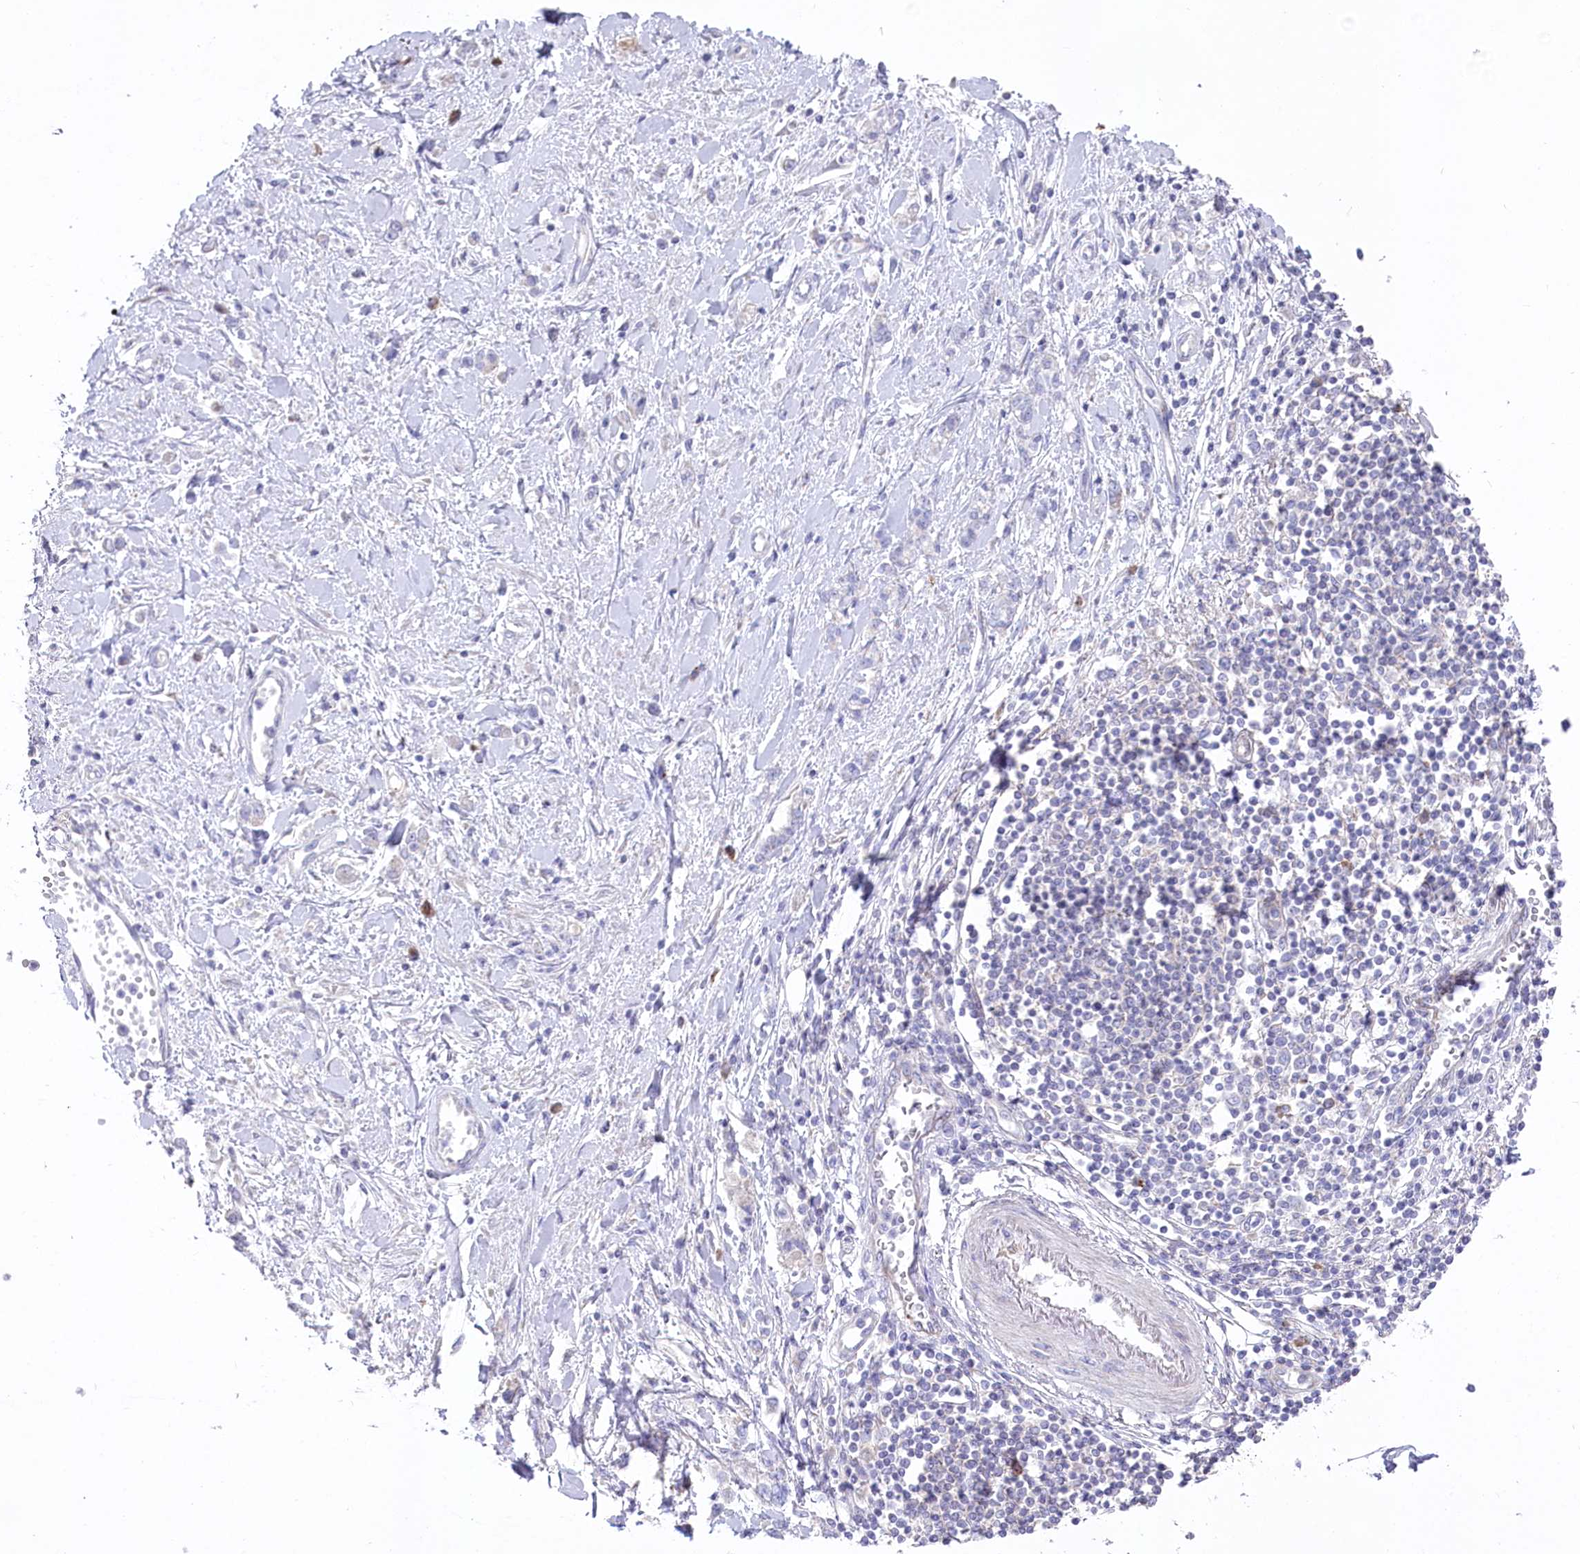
{"staining": {"intensity": "negative", "quantity": "none", "location": "none"}, "tissue": "stomach cancer", "cell_type": "Tumor cells", "image_type": "cancer", "snomed": [{"axis": "morphology", "description": "Adenocarcinoma, NOS"}, {"axis": "topography", "description": "Stomach"}], "caption": "A photomicrograph of stomach cancer (adenocarcinoma) stained for a protein reveals no brown staining in tumor cells.", "gene": "POGLUT1", "patient": {"sex": "female", "age": 76}}